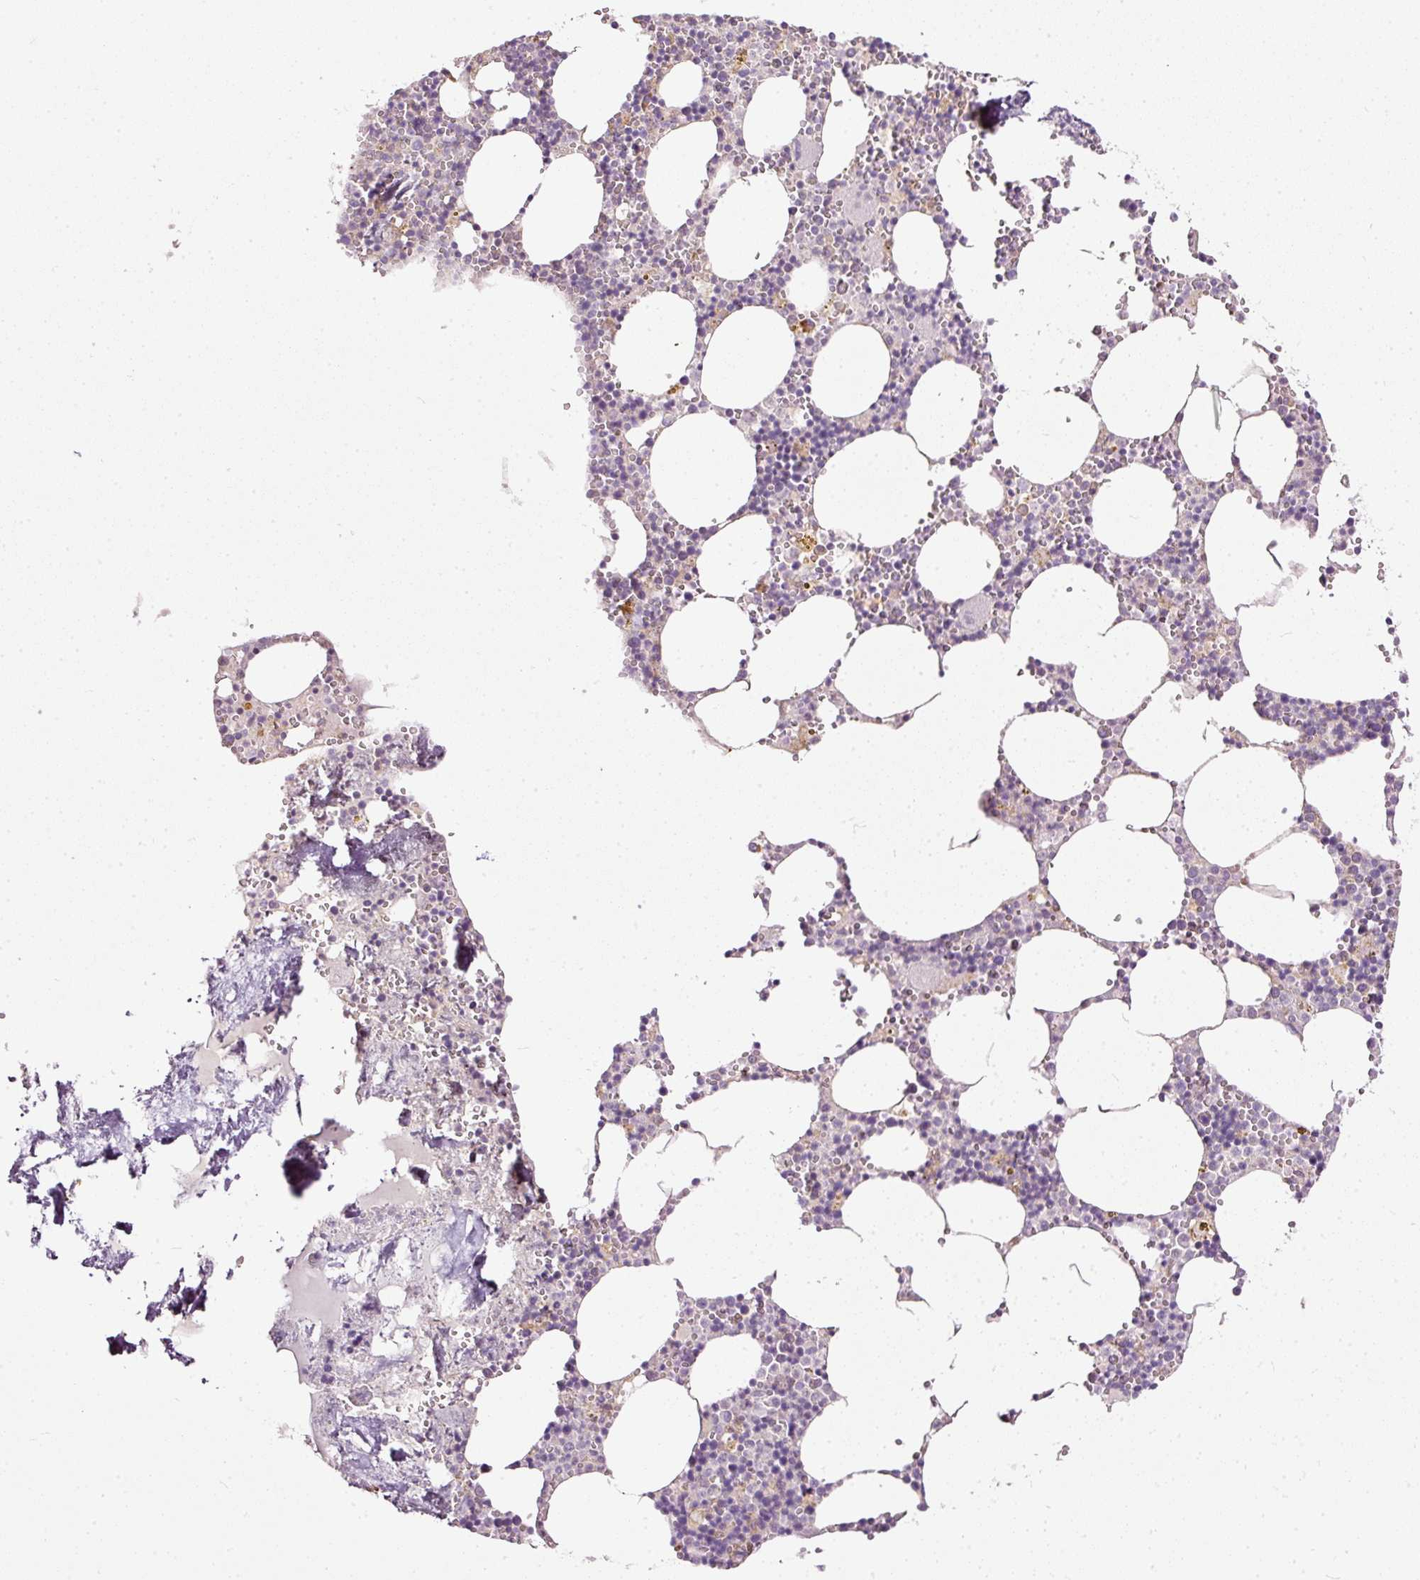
{"staining": {"intensity": "negative", "quantity": "none", "location": "none"}, "tissue": "bone marrow", "cell_type": "Hematopoietic cells", "image_type": "normal", "snomed": [{"axis": "morphology", "description": "Normal tissue, NOS"}, {"axis": "topography", "description": "Bone marrow"}], "caption": "High magnification brightfield microscopy of benign bone marrow stained with DAB (3,3'-diaminobenzidine) (brown) and counterstained with hematoxylin (blue): hematopoietic cells show no significant staining. (DAB (3,3'-diaminobenzidine) immunohistochemistry (IHC) visualized using brightfield microscopy, high magnification).", "gene": "PAQR9", "patient": {"sex": "male", "age": 54}}